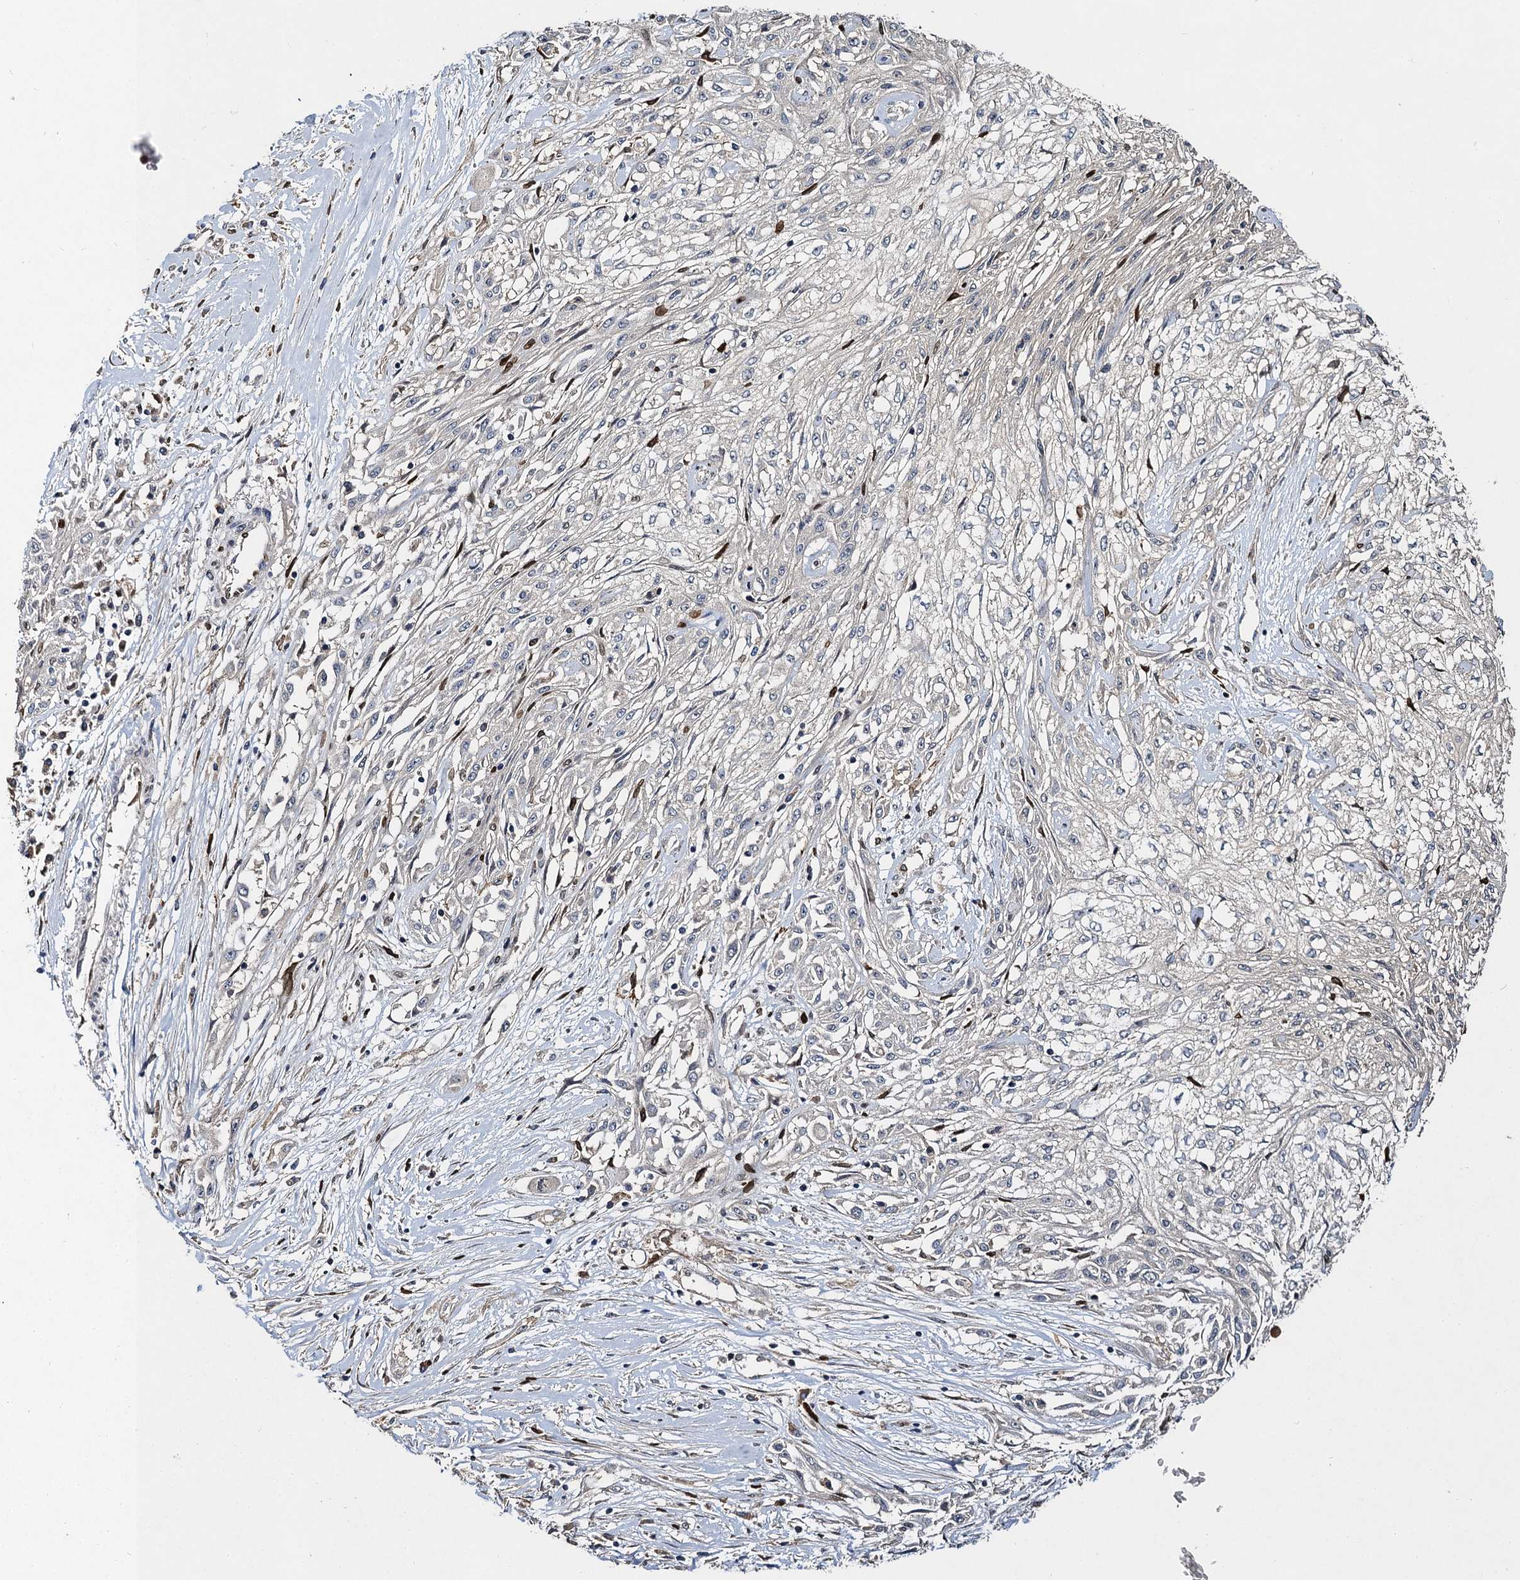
{"staining": {"intensity": "negative", "quantity": "none", "location": "none"}, "tissue": "skin cancer", "cell_type": "Tumor cells", "image_type": "cancer", "snomed": [{"axis": "morphology", "description": "Squamous cell carcinoma, NOS"}, {"axis": "morphology", "description": "Squamous cell carcinoma, metastatic, NOS"}, {"axis": "topography", "description": "Skin"}, {"axis": "topography", "description": "Lymph node"}], "caption": "Skin cancer (squamous cell carcinoma) was stained to show a protein in brown. There is no significant staining in tumor cells. (DAB immunohistochemistry (IHC), high magnification).", "gene": "SLC11A2", "patient": {"sex": "male", "age": 75}}